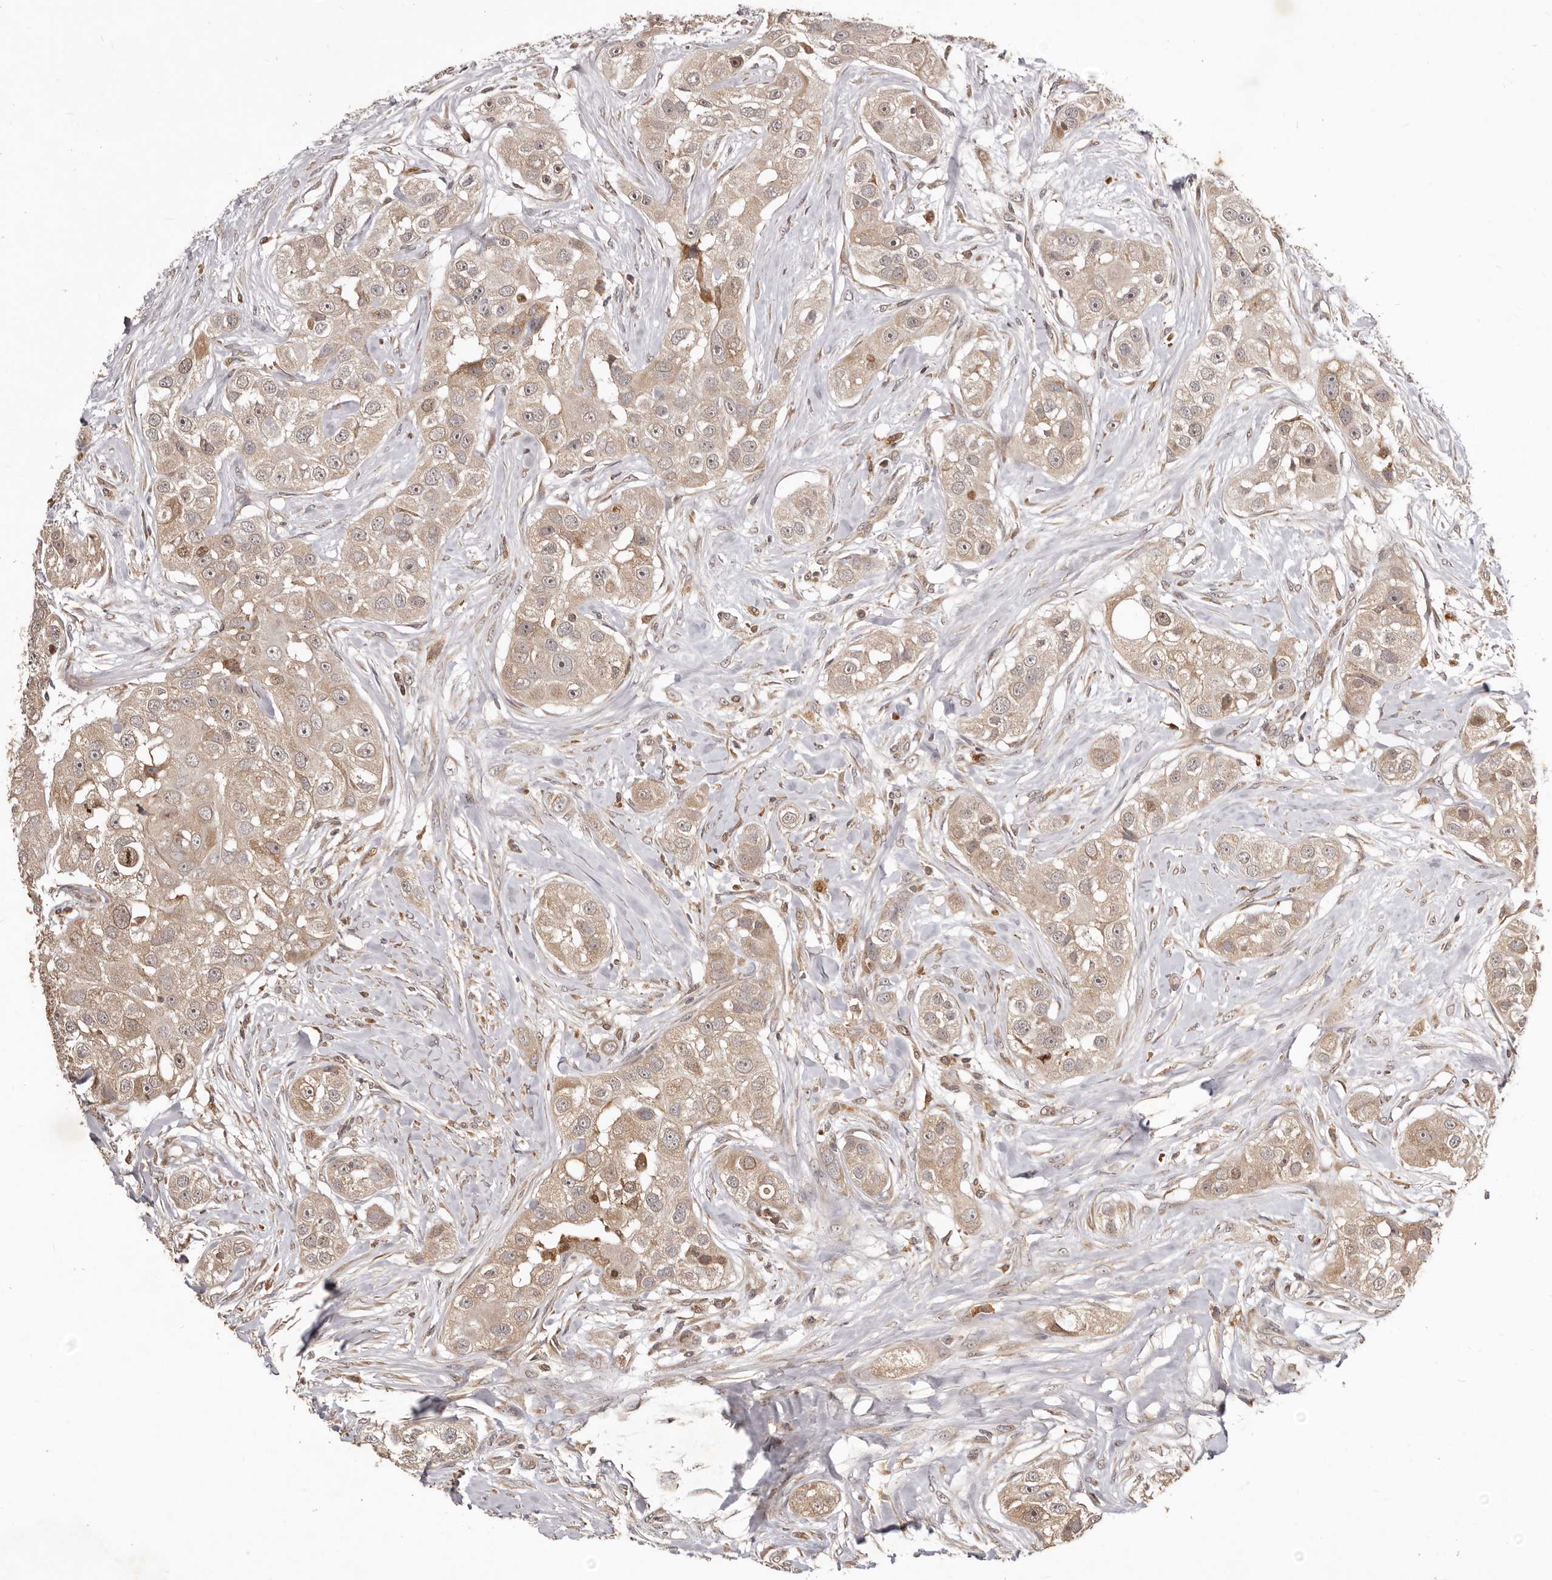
{"staining": {"intensity": "weak", "quantity": ">75%", "location": "cytoplasmic/membranous"}, "tissue": "head and neck cancer", "cell_type": "Tumor cells", "image_type": "cancer", "snomed": [{"axis": "morphology", "description": "Normal tissue, NOS"}, {"axis": "morphology", "description": "Squamous cell carcinoma, NOS"}, {"axis": "topography", "description": "Skeletal muscle"}, {"axis": "topography", "description": "Head-Neck"}], "caption": "Protein staining of head and neck cancer tissue reveals weak cytoplasmic/membranous positivity in approximately >75% of tumor cells.", "gene": "RNF187", "patient": {"sex": "male", "age": 51}}